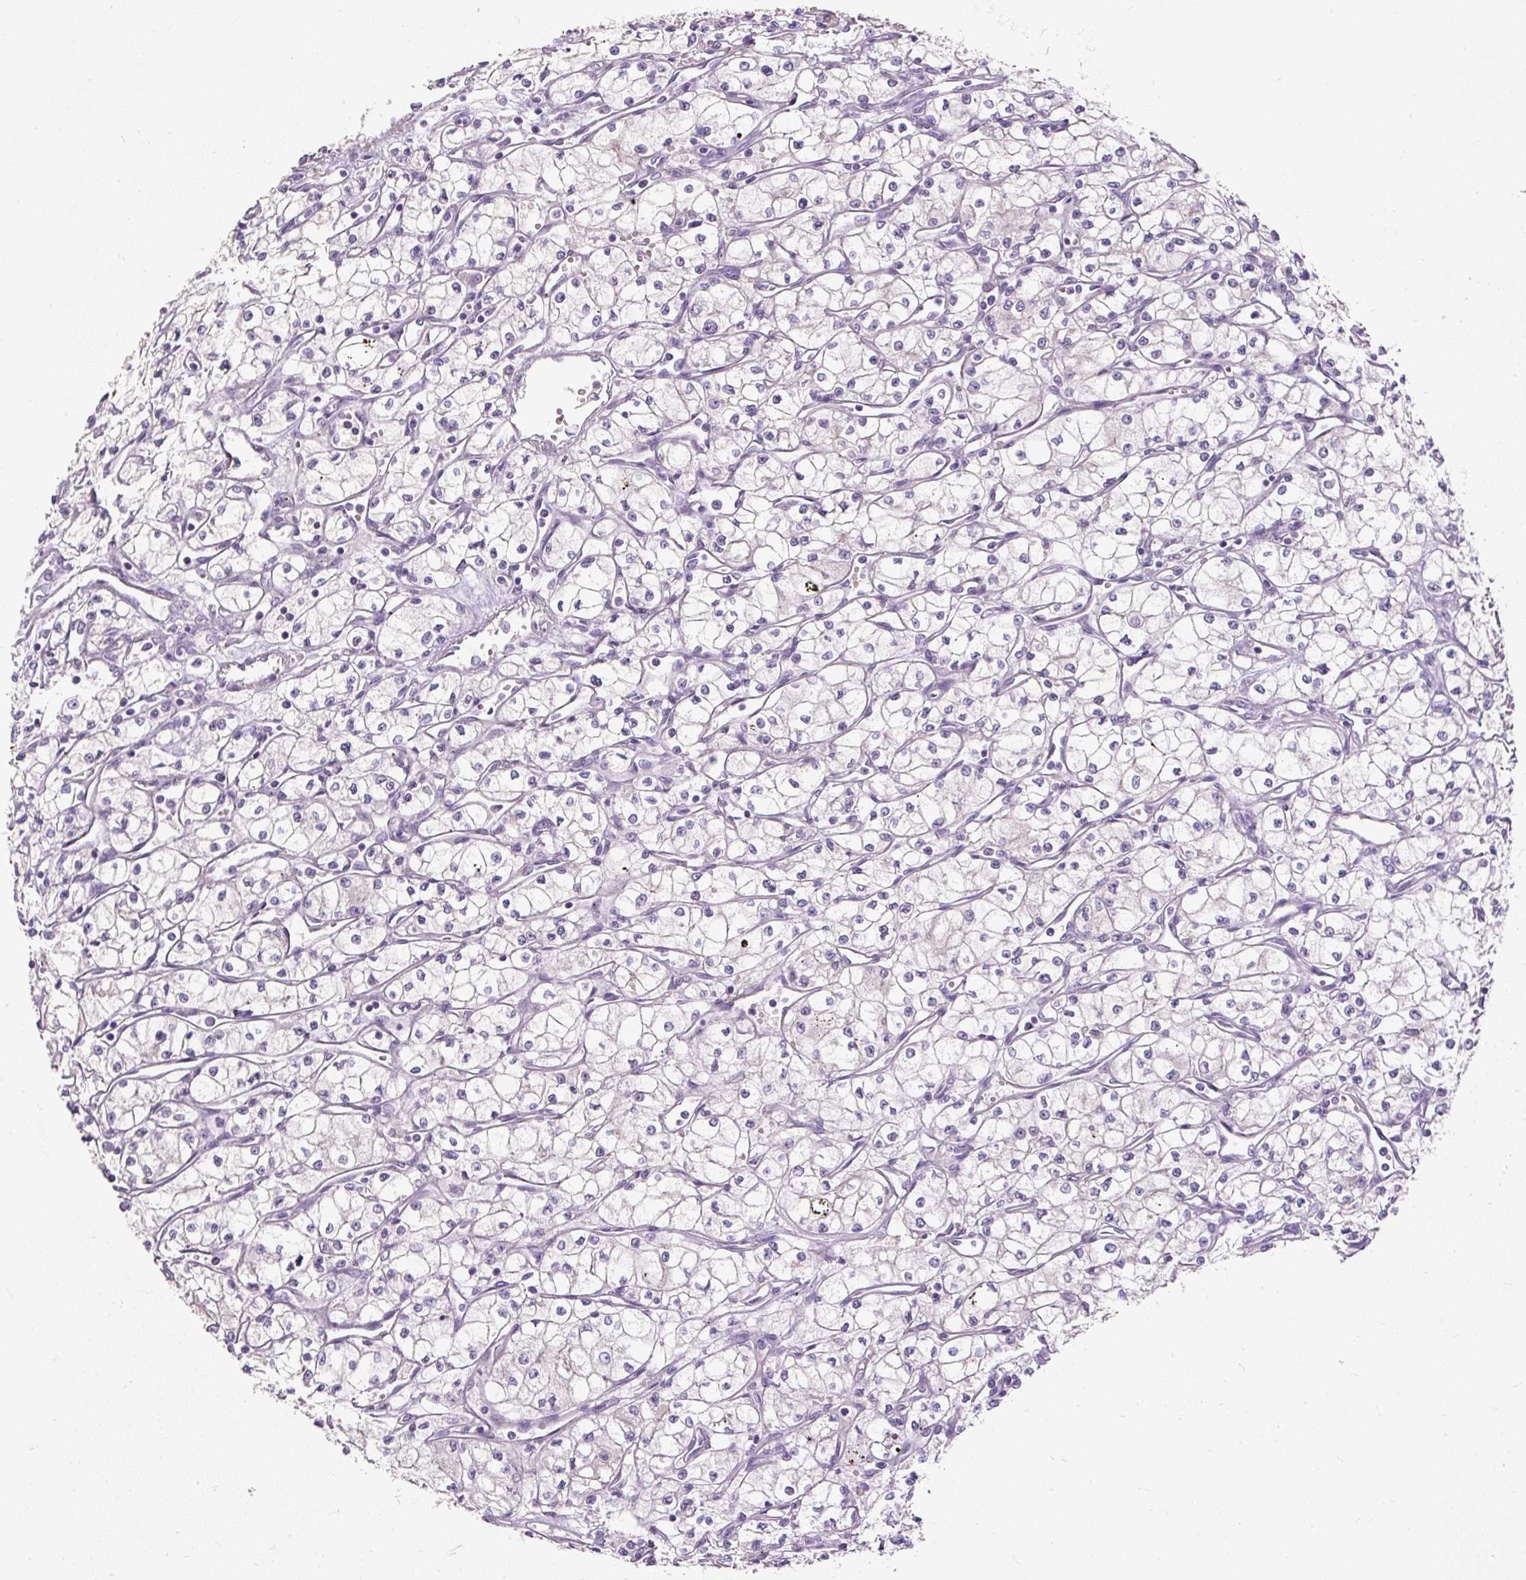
{"staining": {"intensity": "negative", "quantity": "none", "location": "none"}, "tissue": "renal cancer", "cell_type": "Tumor cells", "image_type": "cancer", "snomed": [{"axis": "morphology", "description": "Adenocarcinoma, NOS"}, {"axis": "topography", "description": "Kidney"}], "caption": "Immunohistochemistry photomicrograph of neoplastic tissue: adenocarcinoma (renal) stained with DAB reveals no significant protein expression in tumor cells. (Immunohistochemistry (ihc), brightfield microscopy, high magnification).", "gene": "KRTAP20-3", "patient": {"sex": "male", "age": 59}}